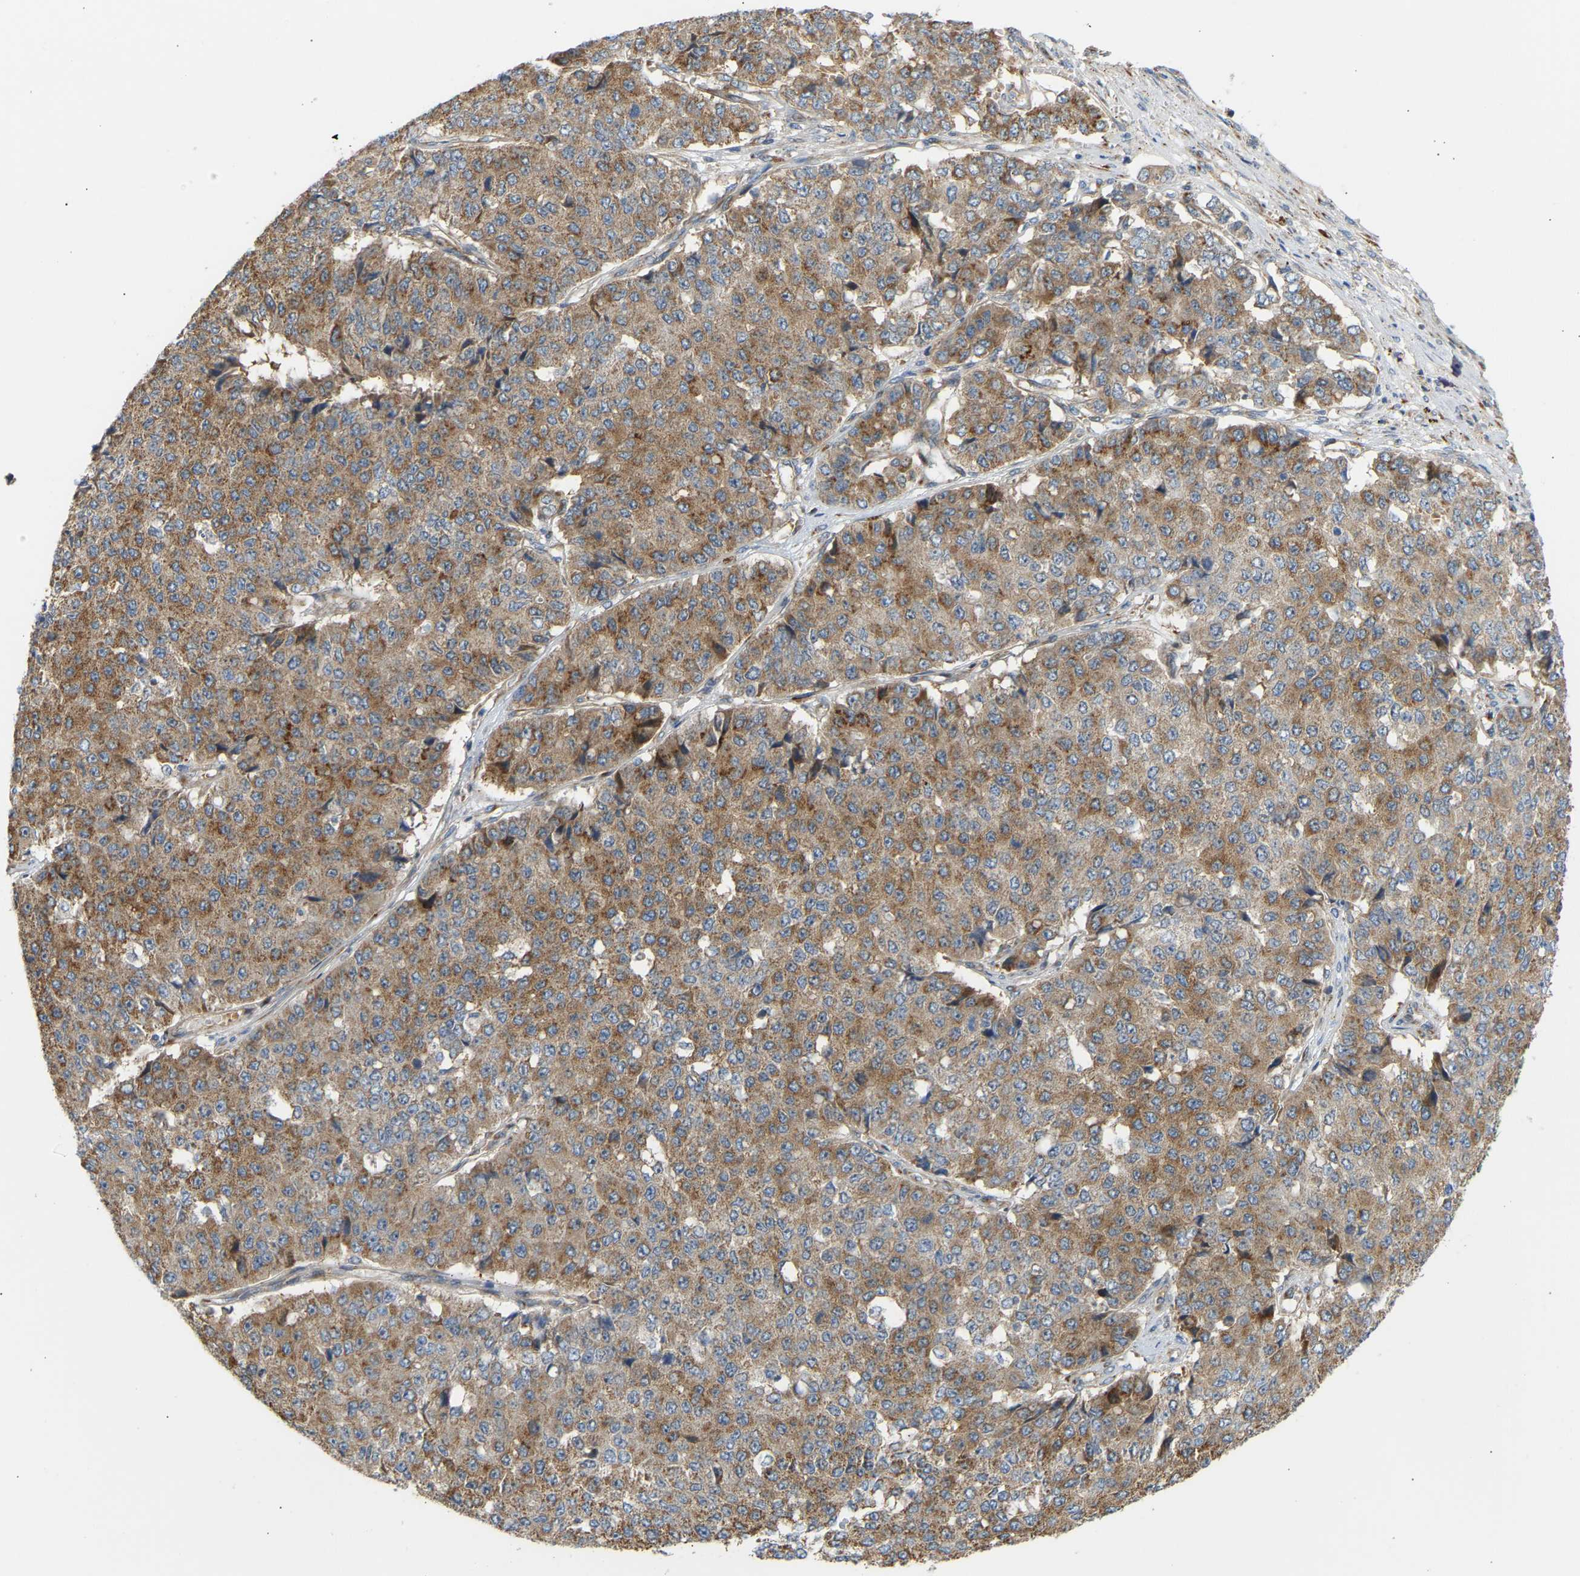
{"staining": {"intensity": "strong", "quantity": ">75%", "location": "cytoplasmic/membranous"}, "tissue": "pancreatic cancer", "cell_type": "Tumor cells", "image_type": "cancer", "snomed": [{"axis": "morphology", "description": "Adenocarcinoma, NOS"}, {"axis": "topography", "description": "Pancreas"}], "caption": "Immunohistochemical staining of human pancreatic cancer exhibits strong cytoplasmic/membranous protein positivity in approximately >75% of tumor cells.", "gene": "YIPF2", "patient": {"sex": "male", "age": 50}}